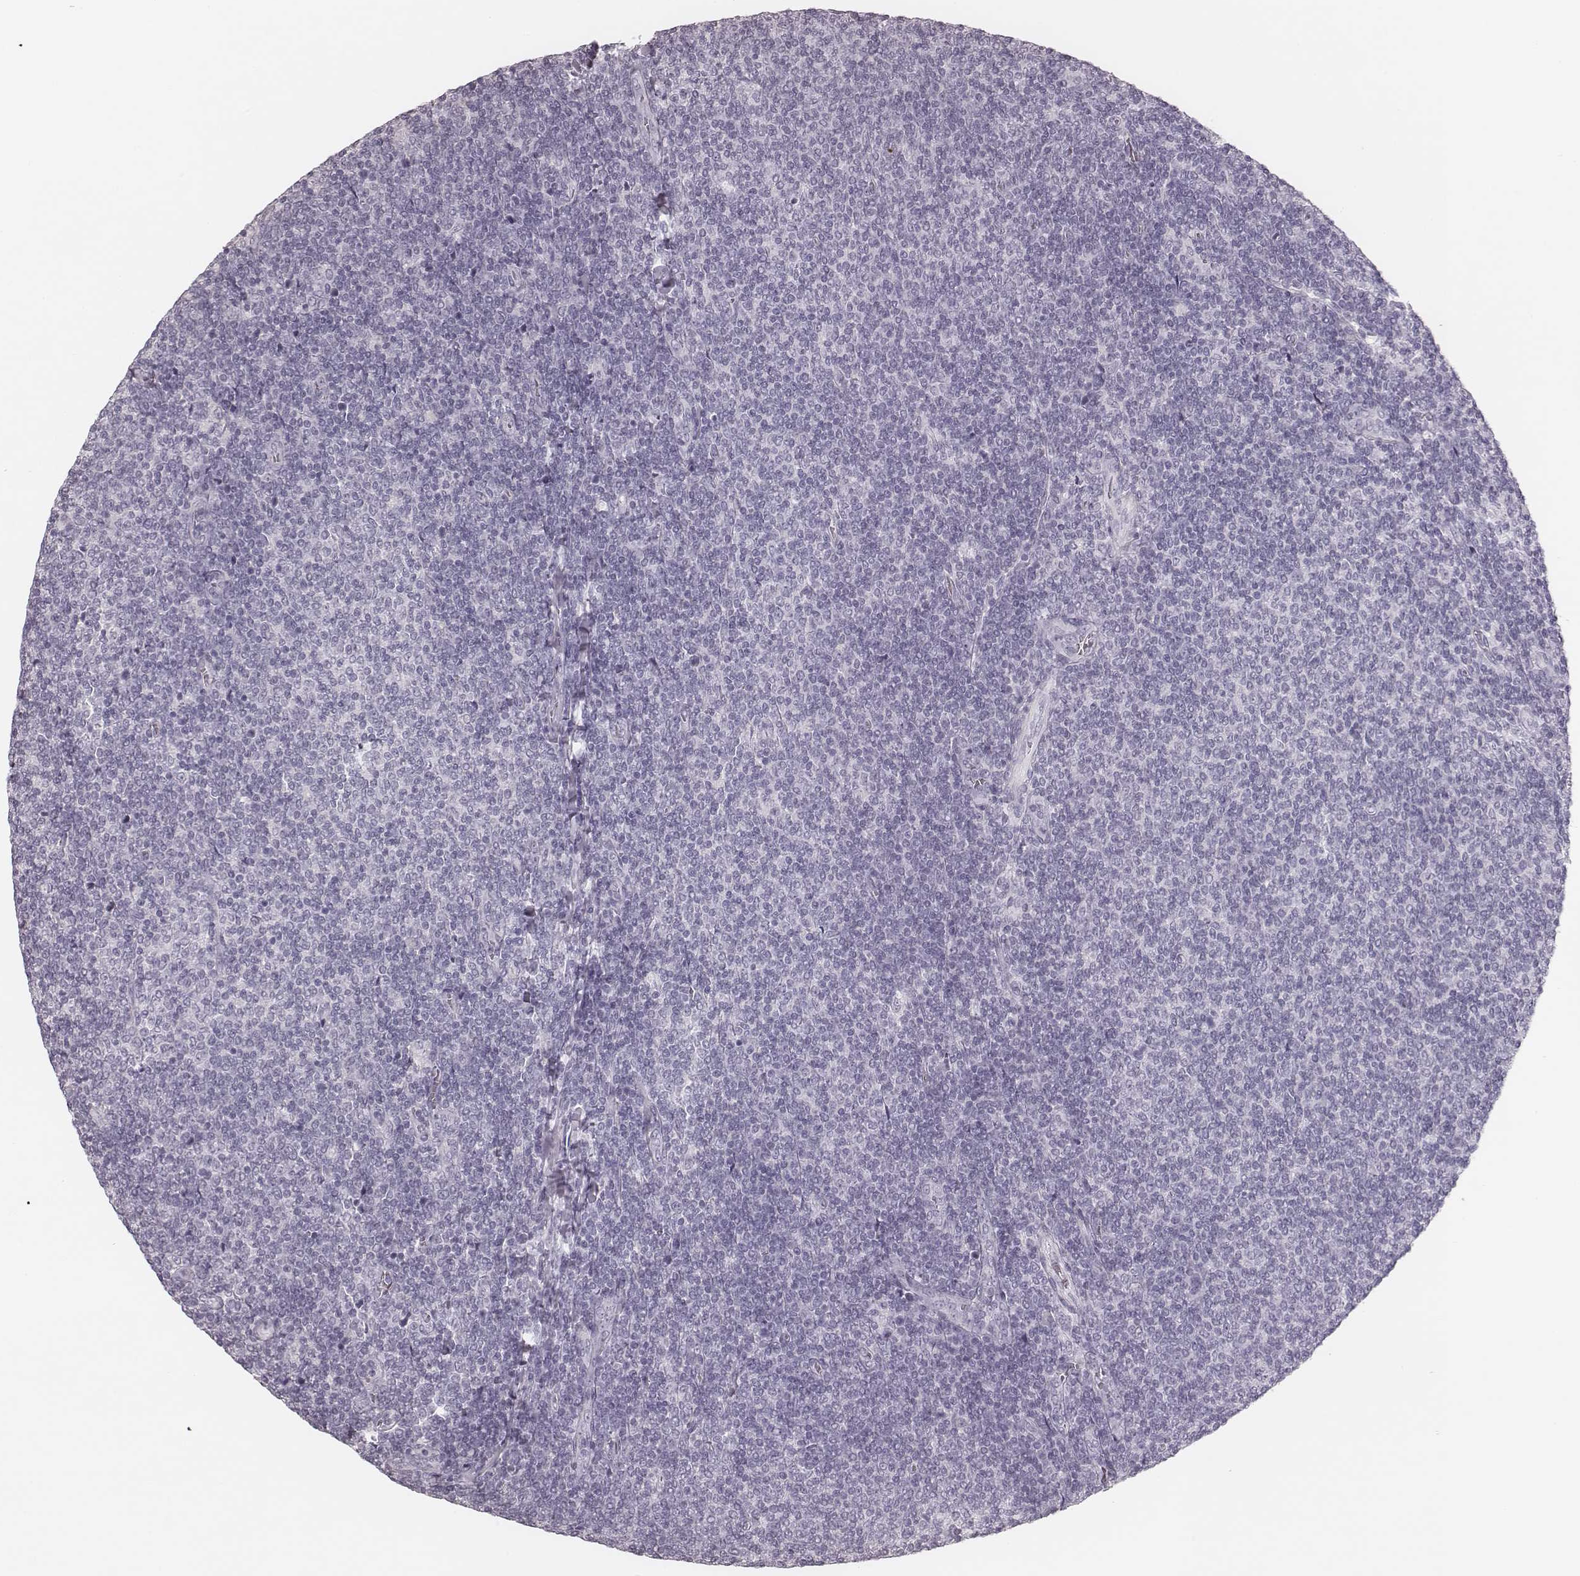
{"staining": {"intensity": "negative", "quantity": "none", "location": "none"}, "tissue": "lymphoma", "cell_type": "Tumor cells", "image_type": "cancer", "snomed": [{"axis": "morphology", "description": "Malignant lymphoma, non-Hodgkin's type, Low grade"}, {"axis": "topography", "description": "Lymph node"}], "caption": "Immunohistochemistry (IHC) histopathology image of neoplastic tissue: low-grade malignant lymphoma, non-Hodgkin's type stained with DAB reveals no significant protein expression in tumor cells.", "gene": "MSX1", "patient": {"sex": "male", "age": 52}}